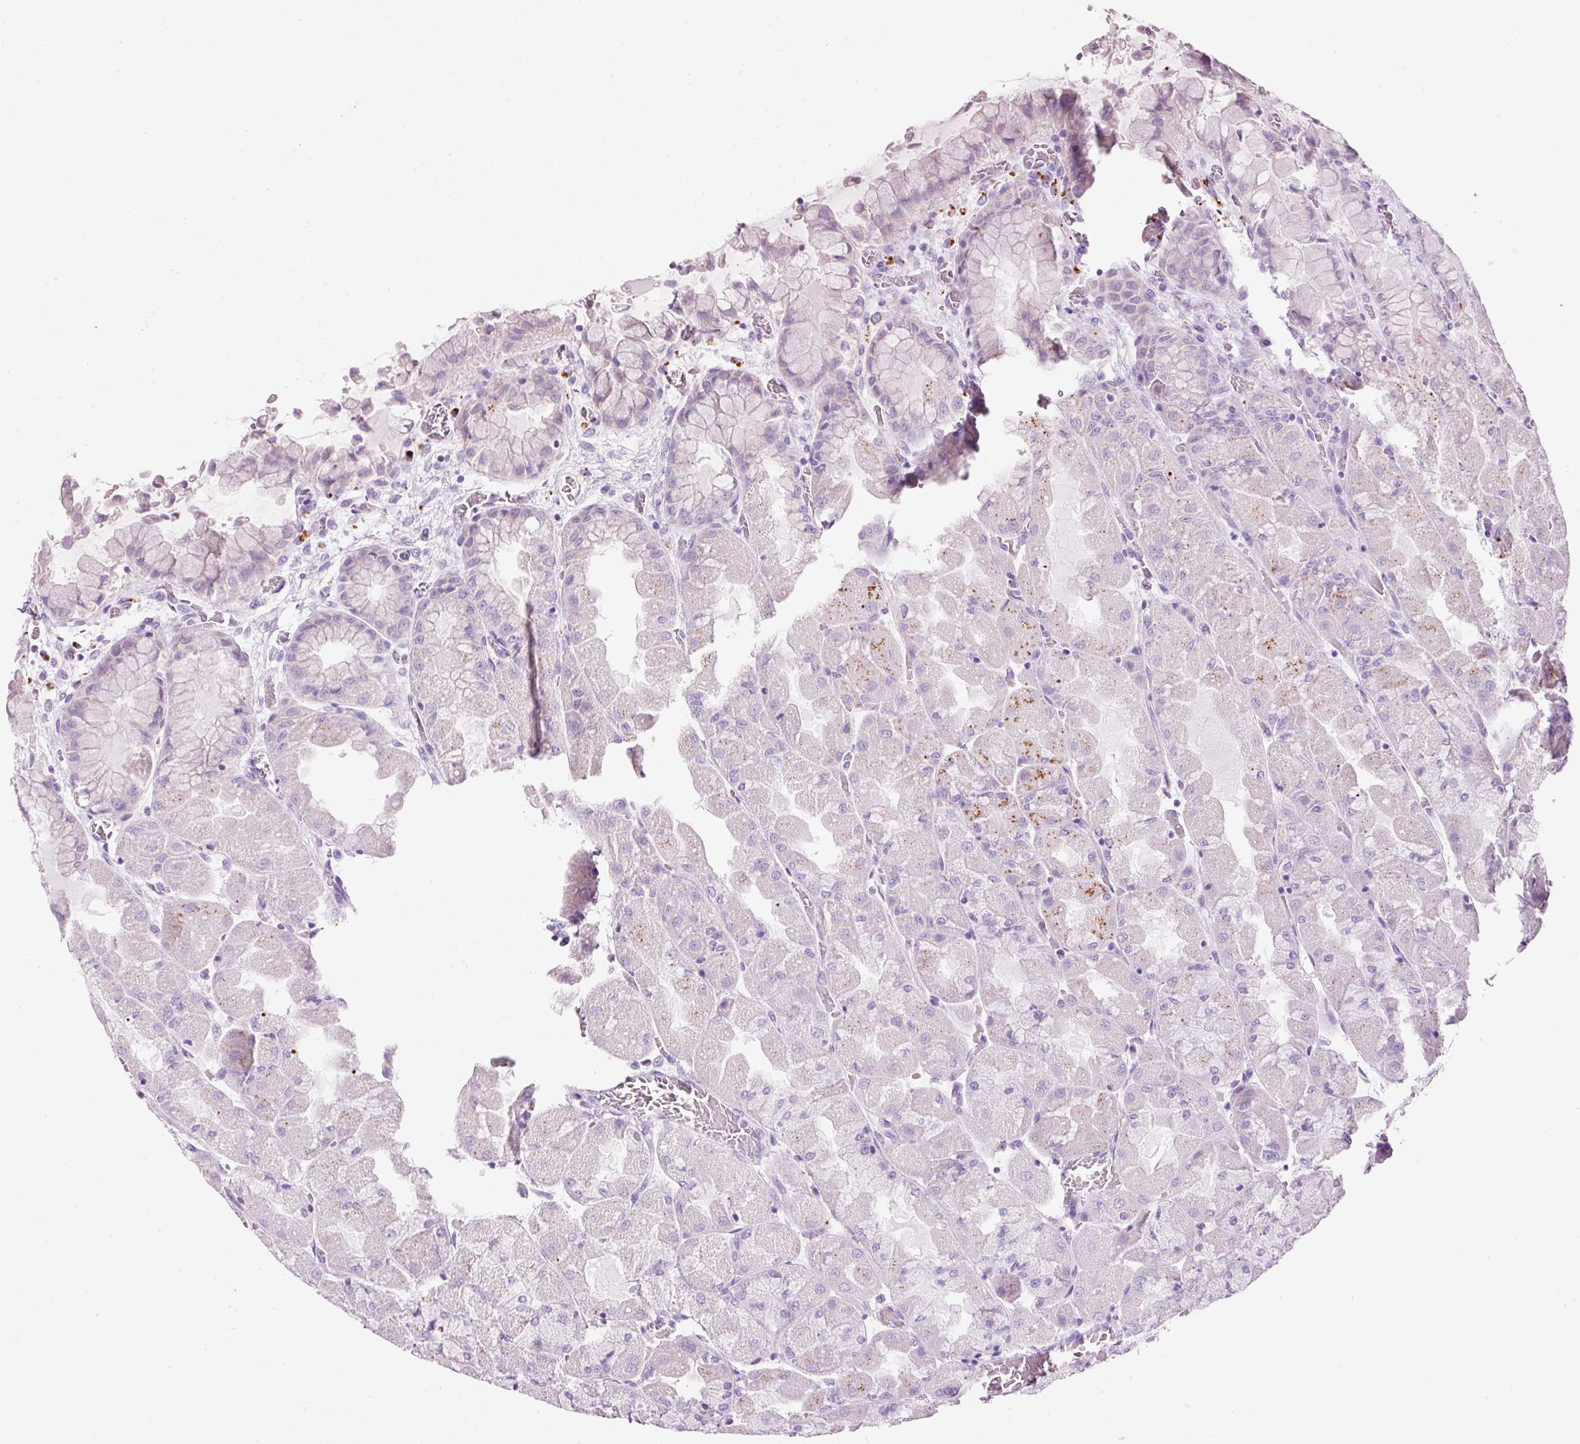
{"staining": {"intensity": "negative", "quantity": "none", "location": "none"}, "tissue": "stomach", "cell_type": "Glandular cells", "image_type": "normal", "snomed": [{"axis": "morphology", "description": "Normal tissue, NOS"}, {"axis": "topography", "description": "Stomach"}], "caption": "DAB (3,3'-diaminobenzidine) immunohistochemical staining of normal stomach reveals no significant staining in glandular cells. The staining is performed using DAB (3,3'-diaminobenzidine) brown chromogen with nuclei counter-stained in using hematoxylin.", "gene": "ZNF639", "patient": {"sex": "female", "age": 61}}